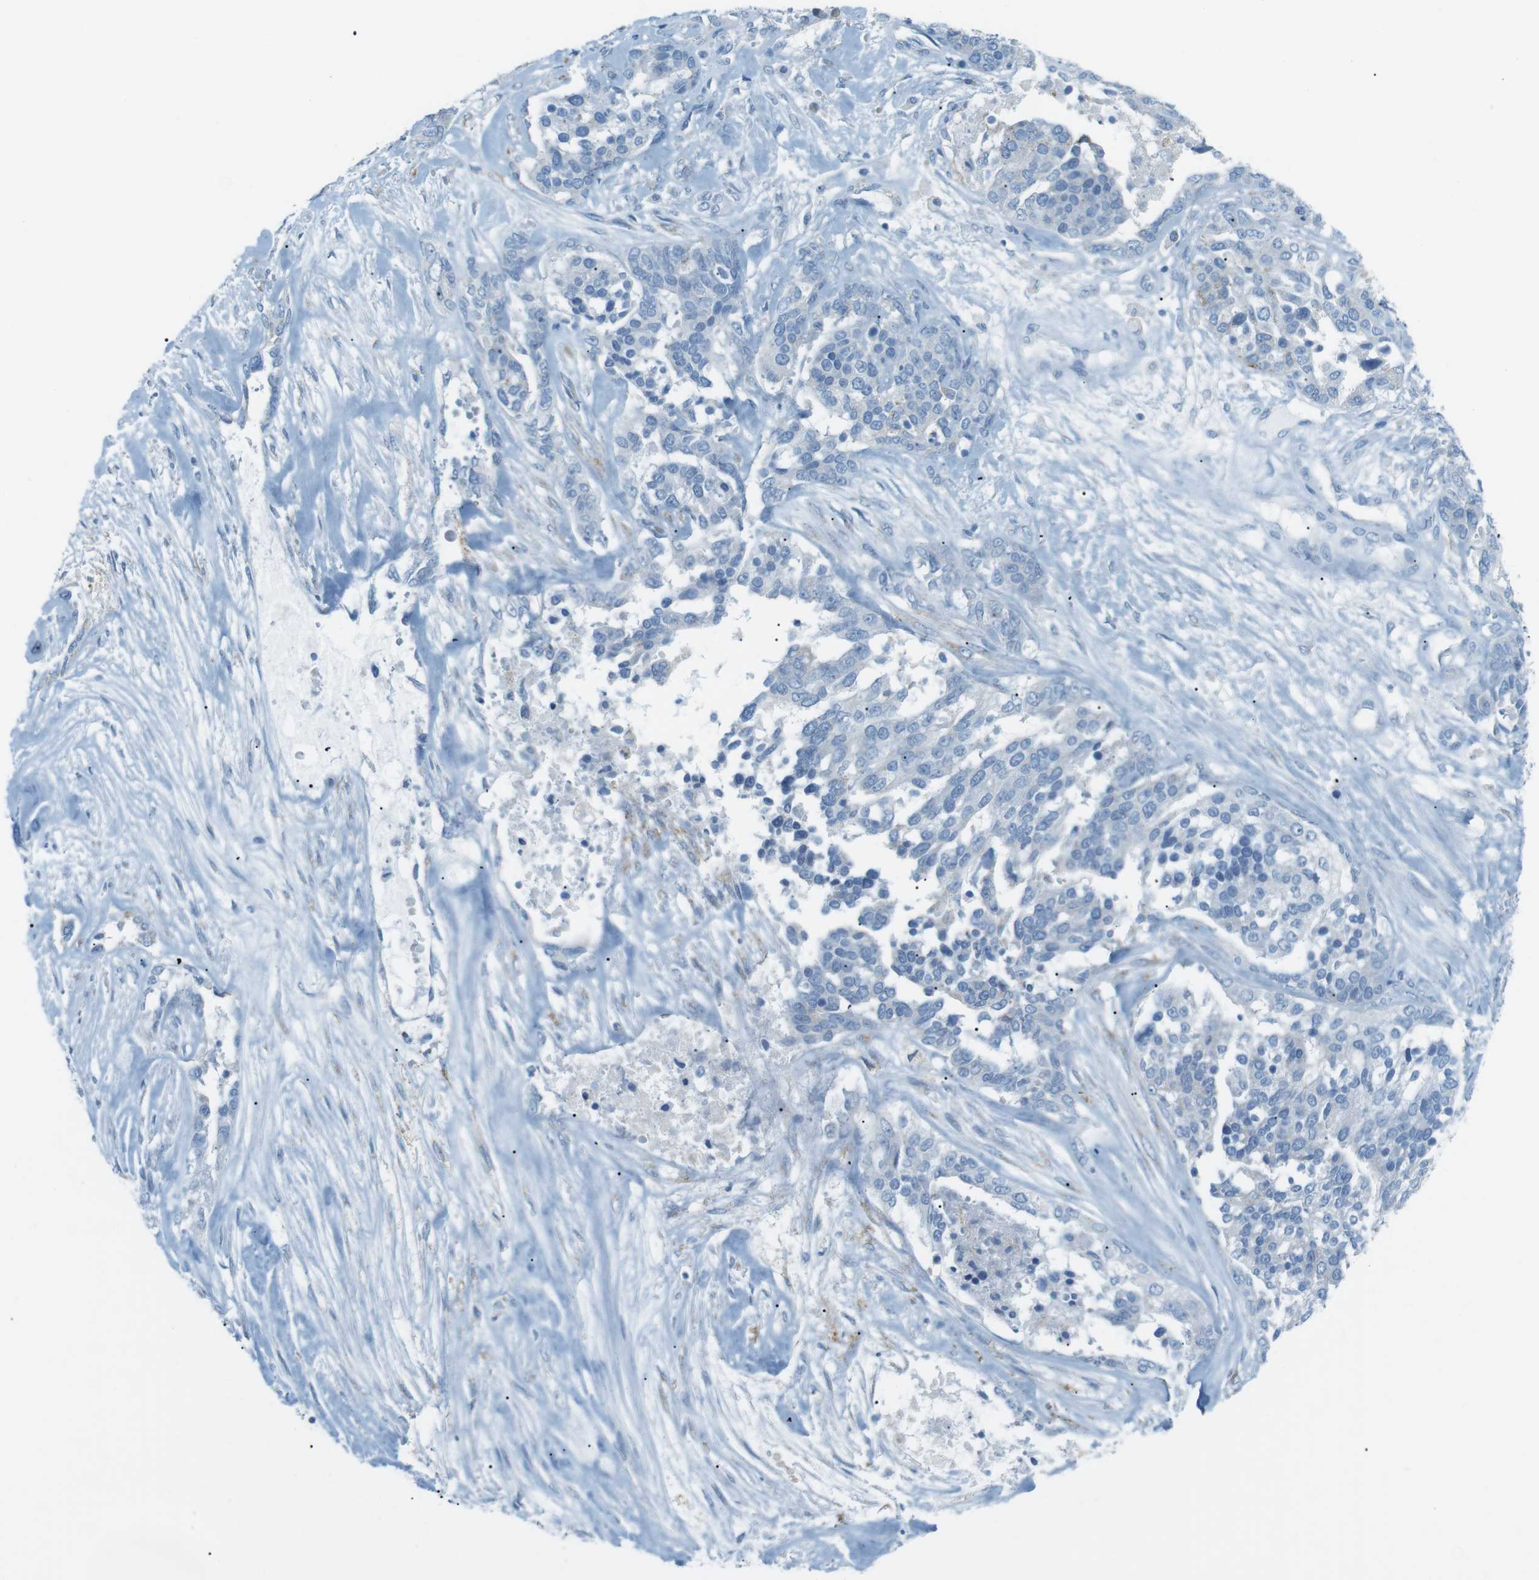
{"staining": {"intensity": "negative", "quantity": "none", "location": "none"}, "tissue": "ovarian cancer", "cell_type": "Tumor cells", "image_type": "cancer", "snomed": [{"axis": "morphology", "description": "Cystadenocarcinoma, serous, NOS"}, {"axis": "topography", "description": "Ovary"}], "caption": "Tumor cells are negative for brown protein staining in ovarian cancer (serous cystadenocarcinoma).", "gene": "VAMP1", "patient": {"sex": "female", "age": 44}}